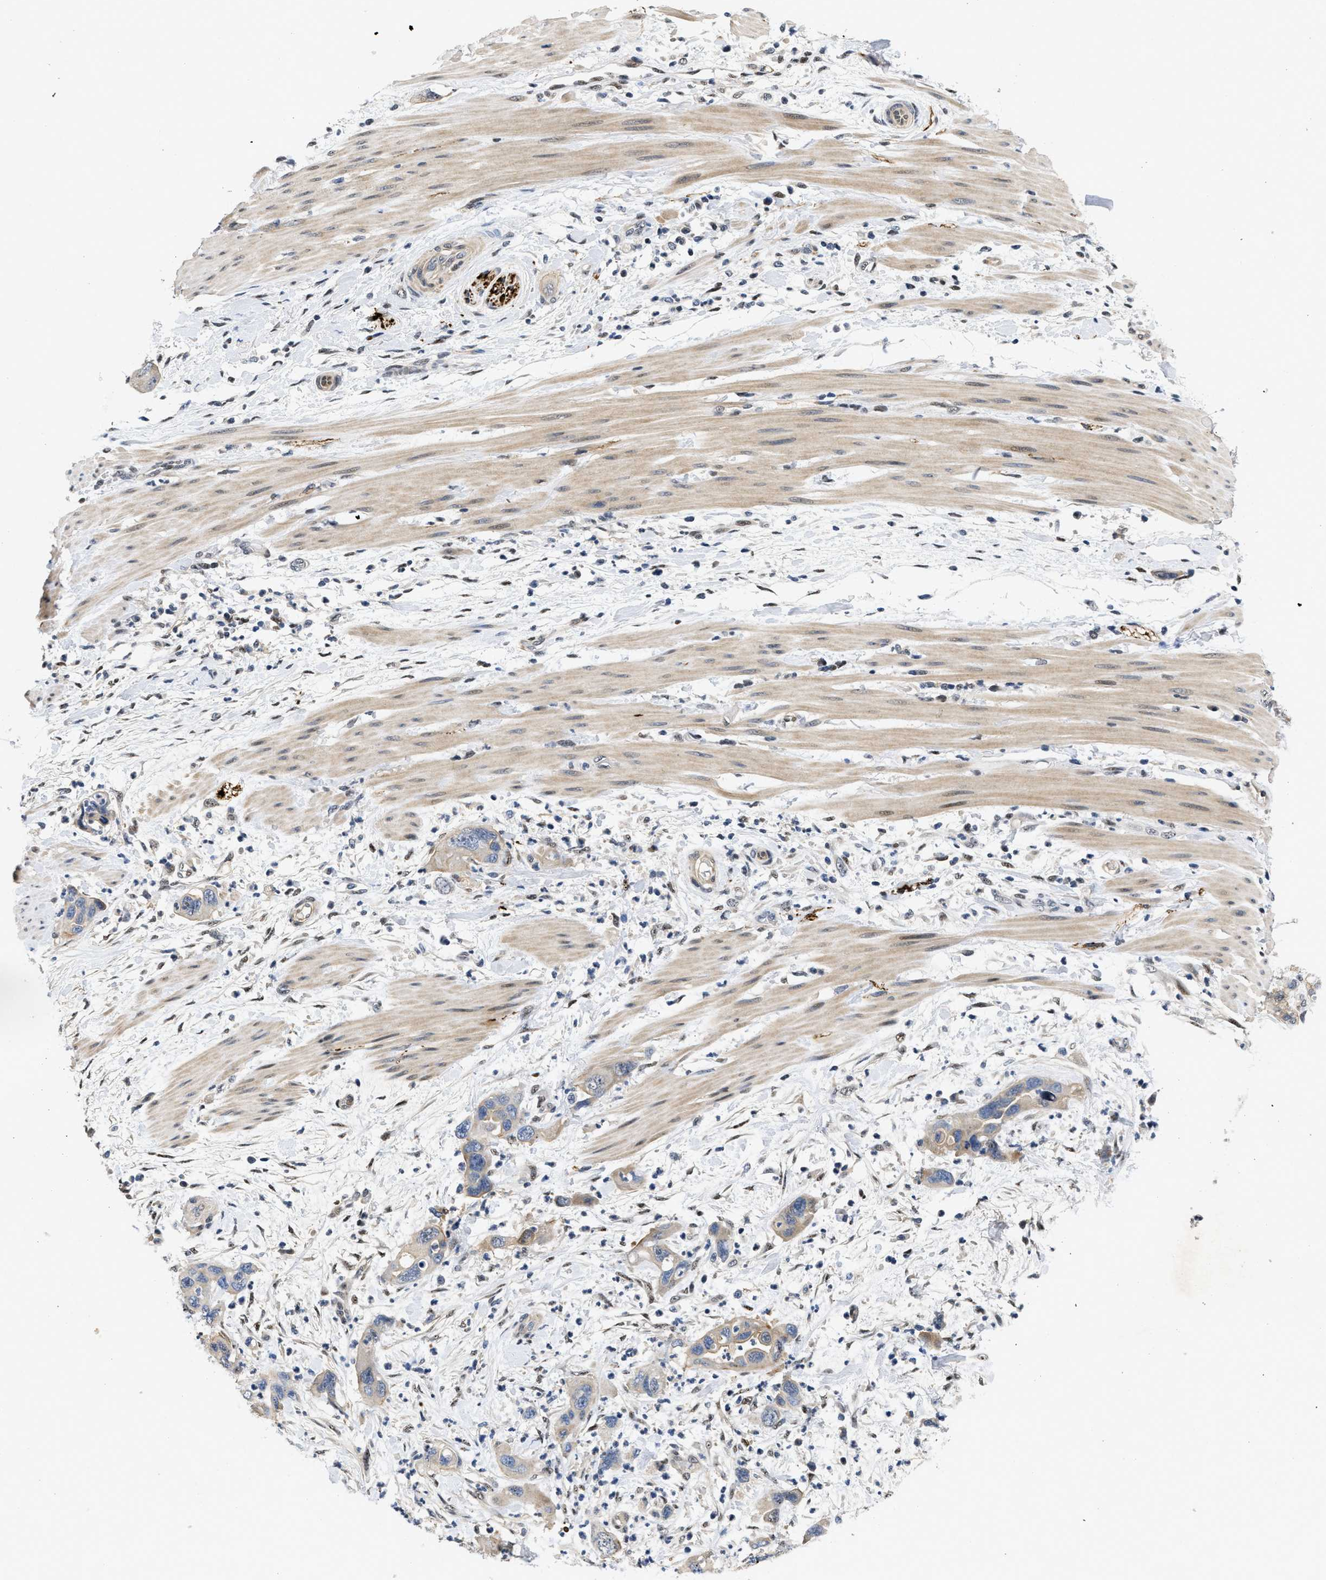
{"staining": {"intensity": "moderate", "quantity": ">75%", "location": "cytoplasmic/membranous"}, "tissue": "pancreatic cancer", "cell_type": "Tumor cells", "image_type": "cancer", "snomed": [{"axis": "morphology", "description": "Adenocarcinoma, NOS"}, {"axis": "topography", "description": "Pancreas"}], "caption": "Pancreatic adenocarcinoma stained for a protein displays moderate cytoplasmic/membranous positivity in tumor cells.", "gene": "VIP", "patient": {"sex": "female", "age": 71}}